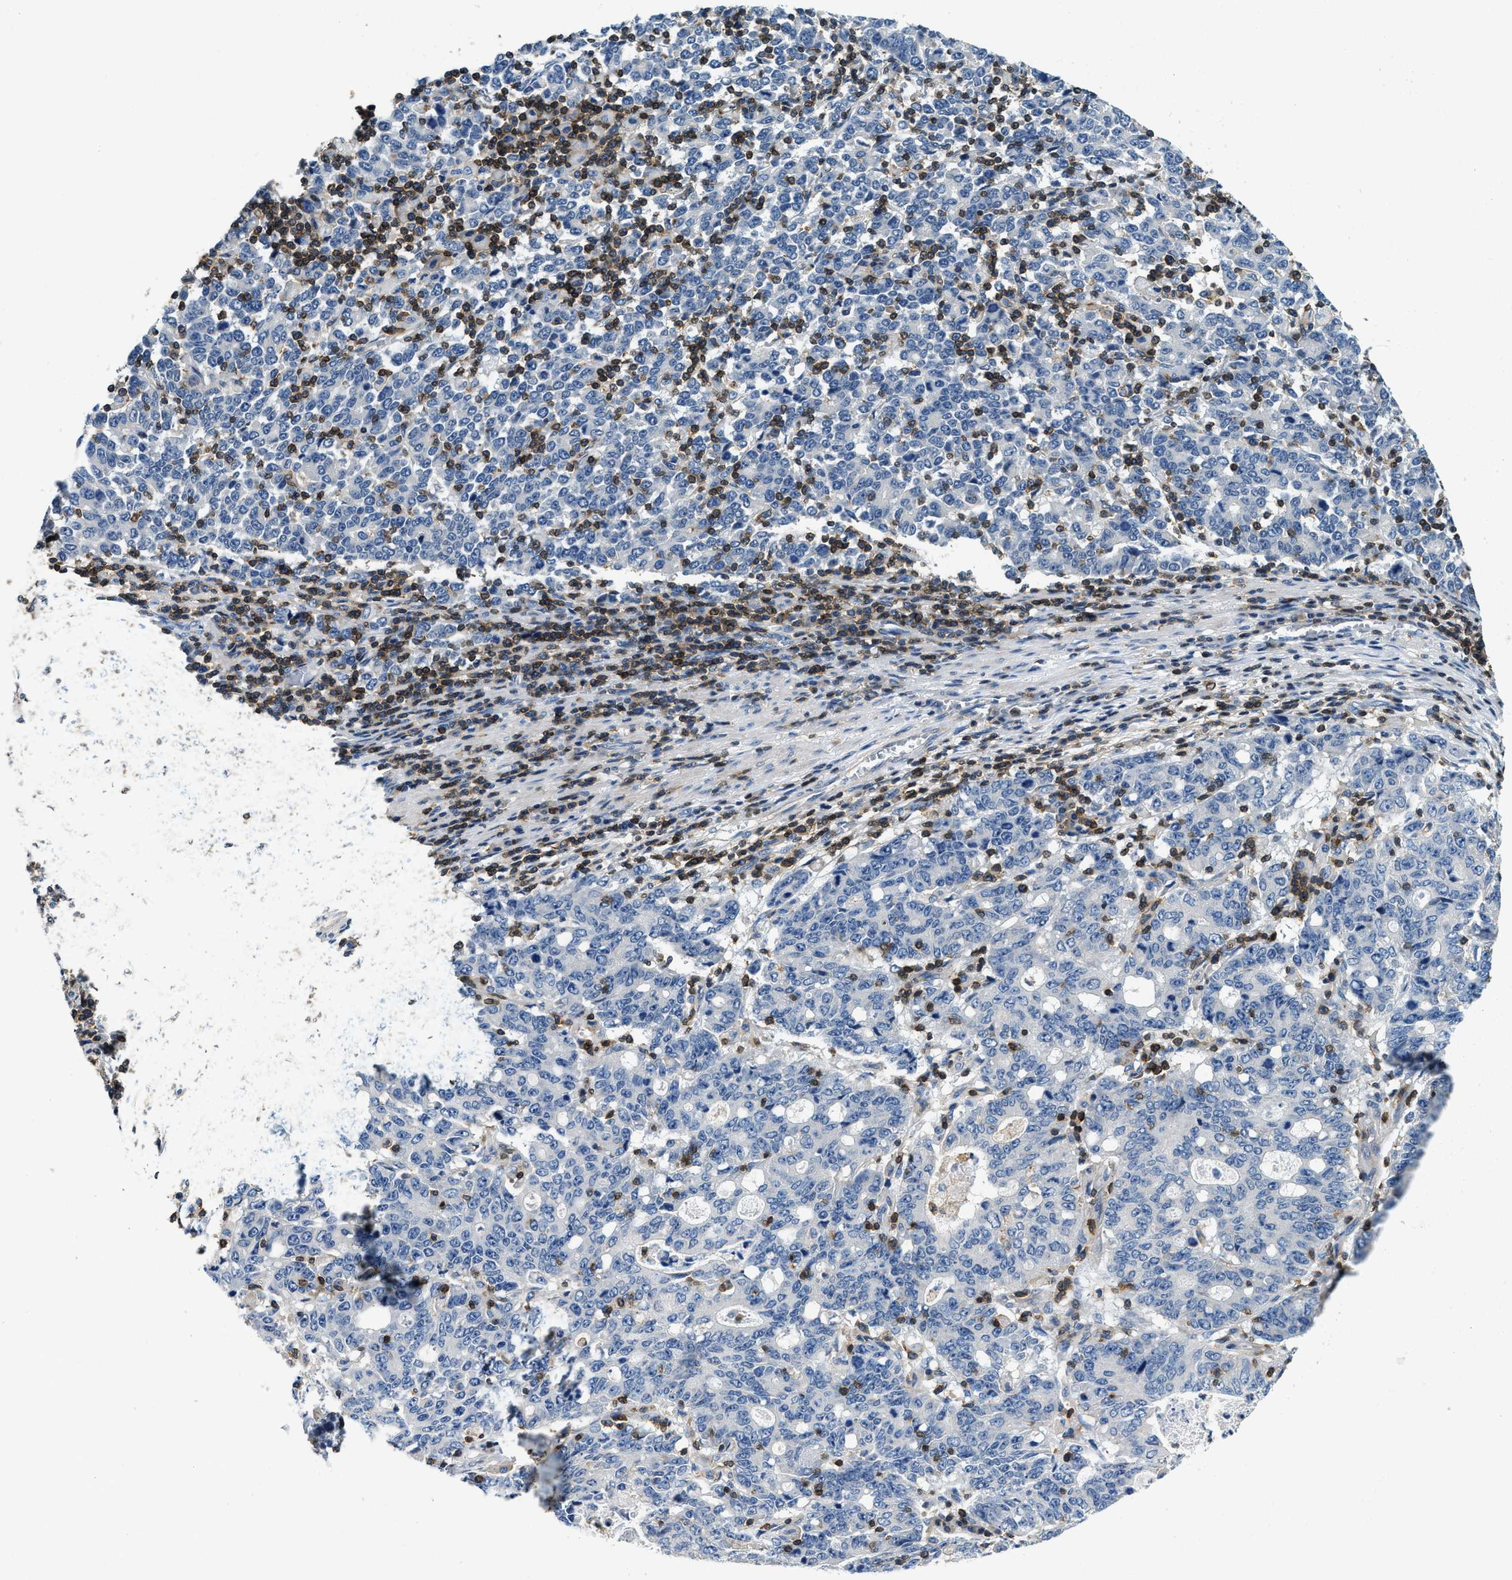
{"staining": {"intensity": "negative", "quantity": "none", "location": "none"}, "tissue": "stomach cancer", "cell_type": "Tumor cells", "image_type": "cancer", "snomed": [{"axis": "morphology", "description": "Adenocarcinoma, NOS"}, {"axis": "topography", "description": "Stomach, upper"}], "caption": "Immunohistochemical staining of human stomach cancer (adenocarcinoma) demonstrates no significant expression in tumor cells.", "gene": "MYO1G", "patient": {"sex": "male", "age": 69}}